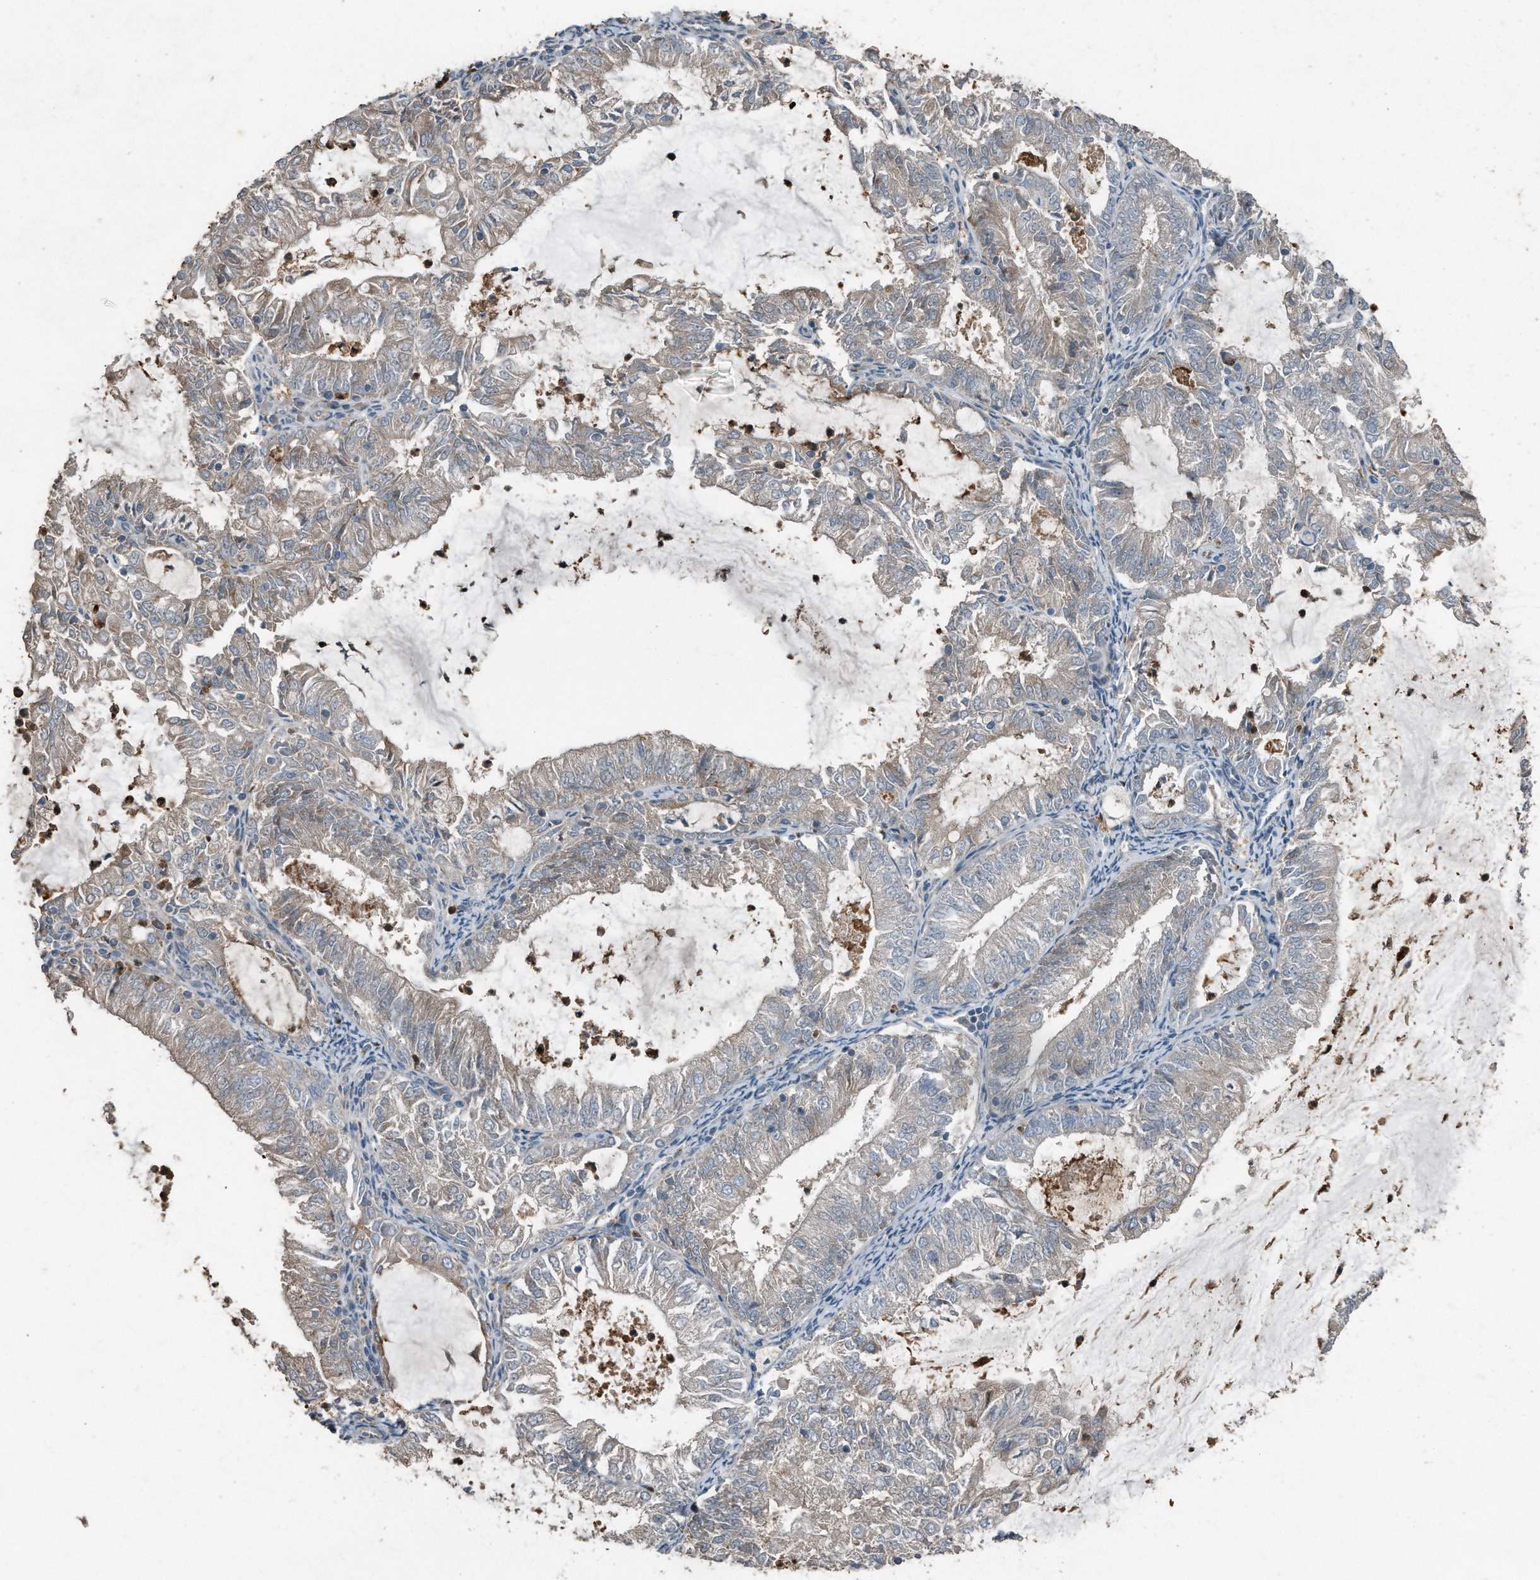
{"staining": {"intensity": "weak", "quantity": "<25%", "location": "cytoplasmic/membranous"}, "tissue": "endometrial cancer", "cell_type": "Tumor cells", "image_type": "cancer", "snomed": [{"axis": "morphology", "description": "Adenocarcinoma, NOS"}, {"axis": "topography", "description": "Endometrium"}], "caption": "A photomicrograph of human endometrial cancer (adenocarcinoma) is negative for staining in tumor cells. The staining was performed using DAB (3,3'-diaminobenzidine) to visualize the protein expression in brown, while the nuclei were stained in blue with hematoxylin (Magnification: 20x).", "gene": "C9", "patient": {"sex": "female", "age": 57}}